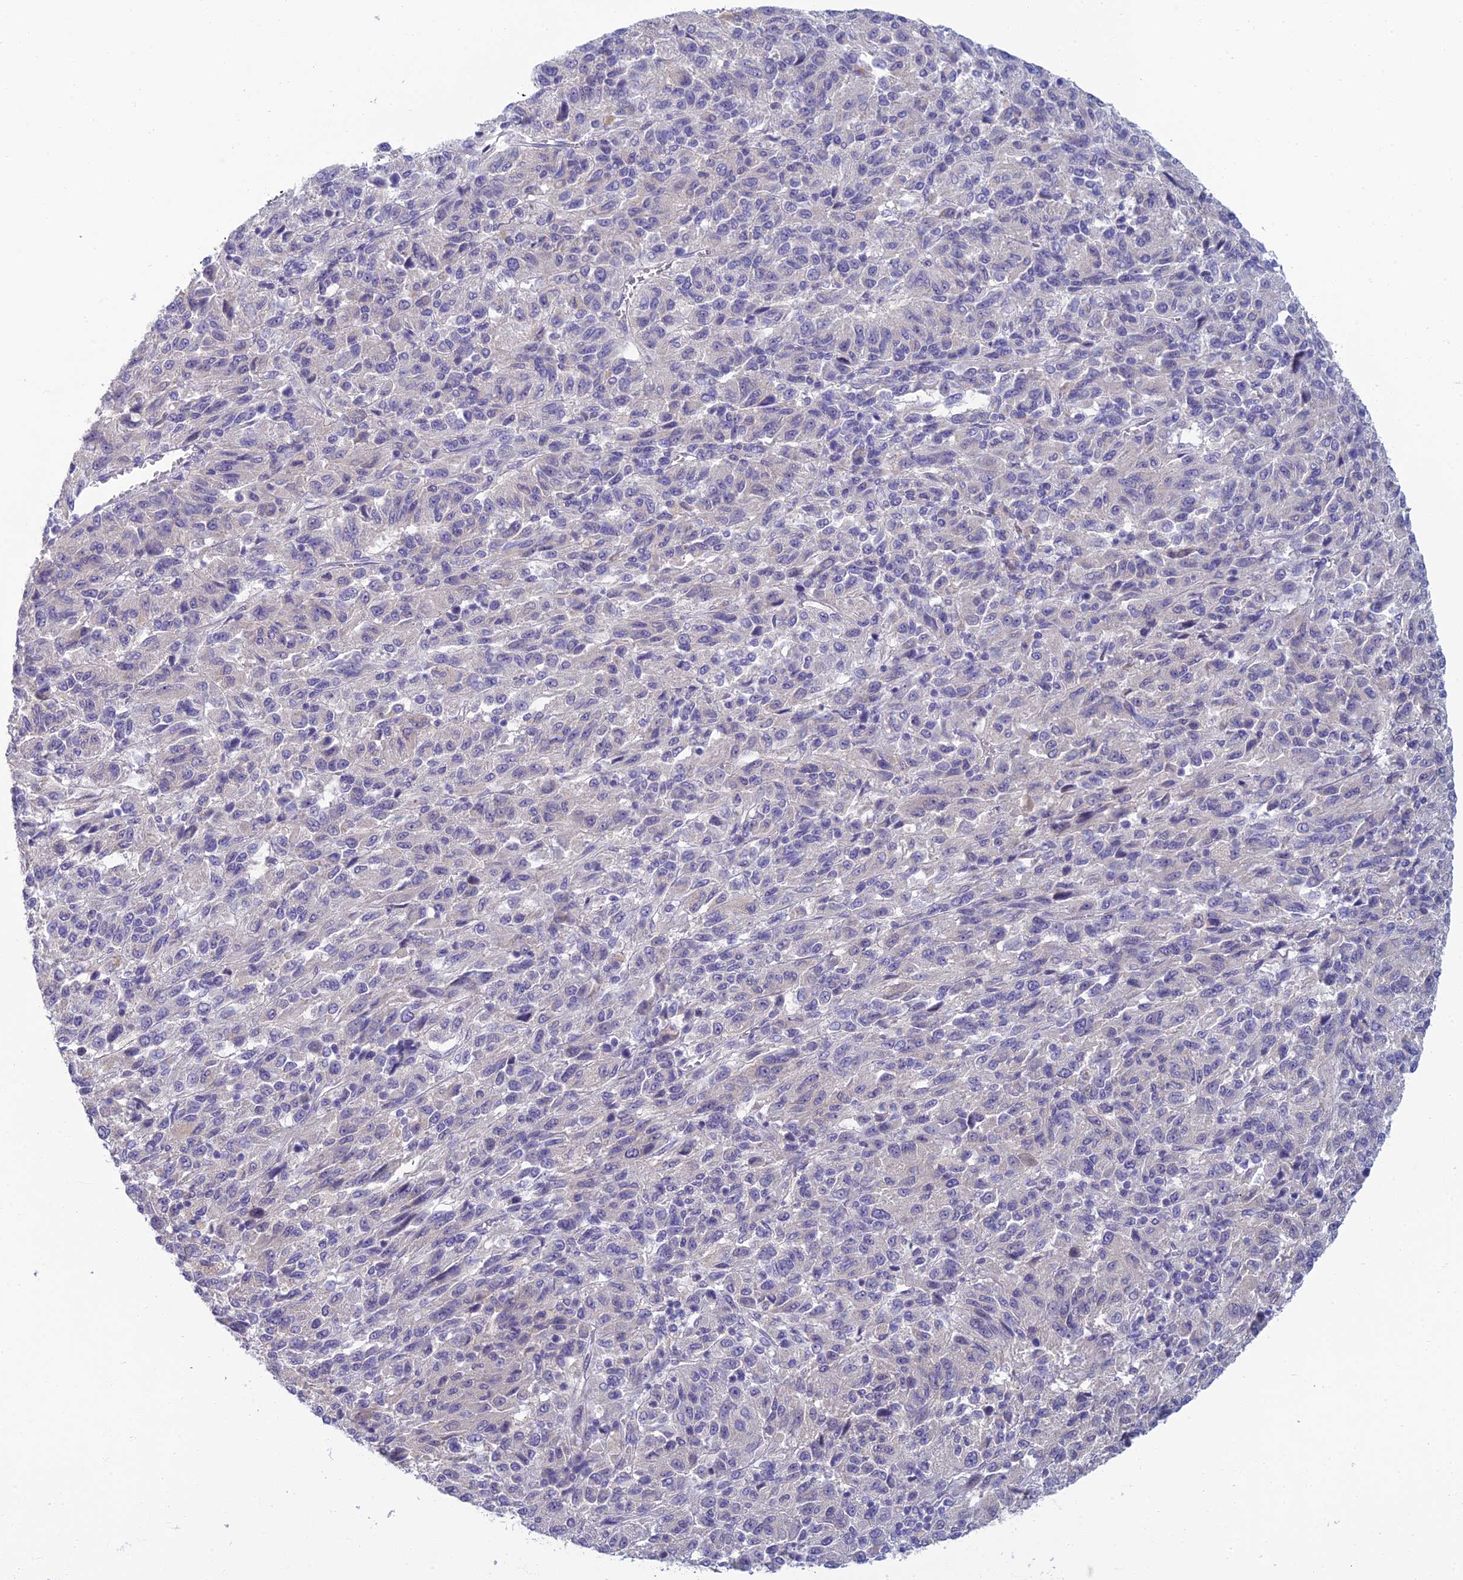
{"staining": {"intensity": "negative", "quantity": "none", "location": "none"}, "tissue": "melanoma", "cell_type": "Tumor cells", "image_type": "cancer", "snomed": [{"axis": "morphology", "description": "Malignant melanoma, Metastatic site"}, {"axis": "topography", "description": "Lung"}], "caption": "Immunohistochemical staining of melanoma displays no significant positivity in tumor cells.", "gene": "SLC25A41", "patient": {"sex": "male", "age": 64}}